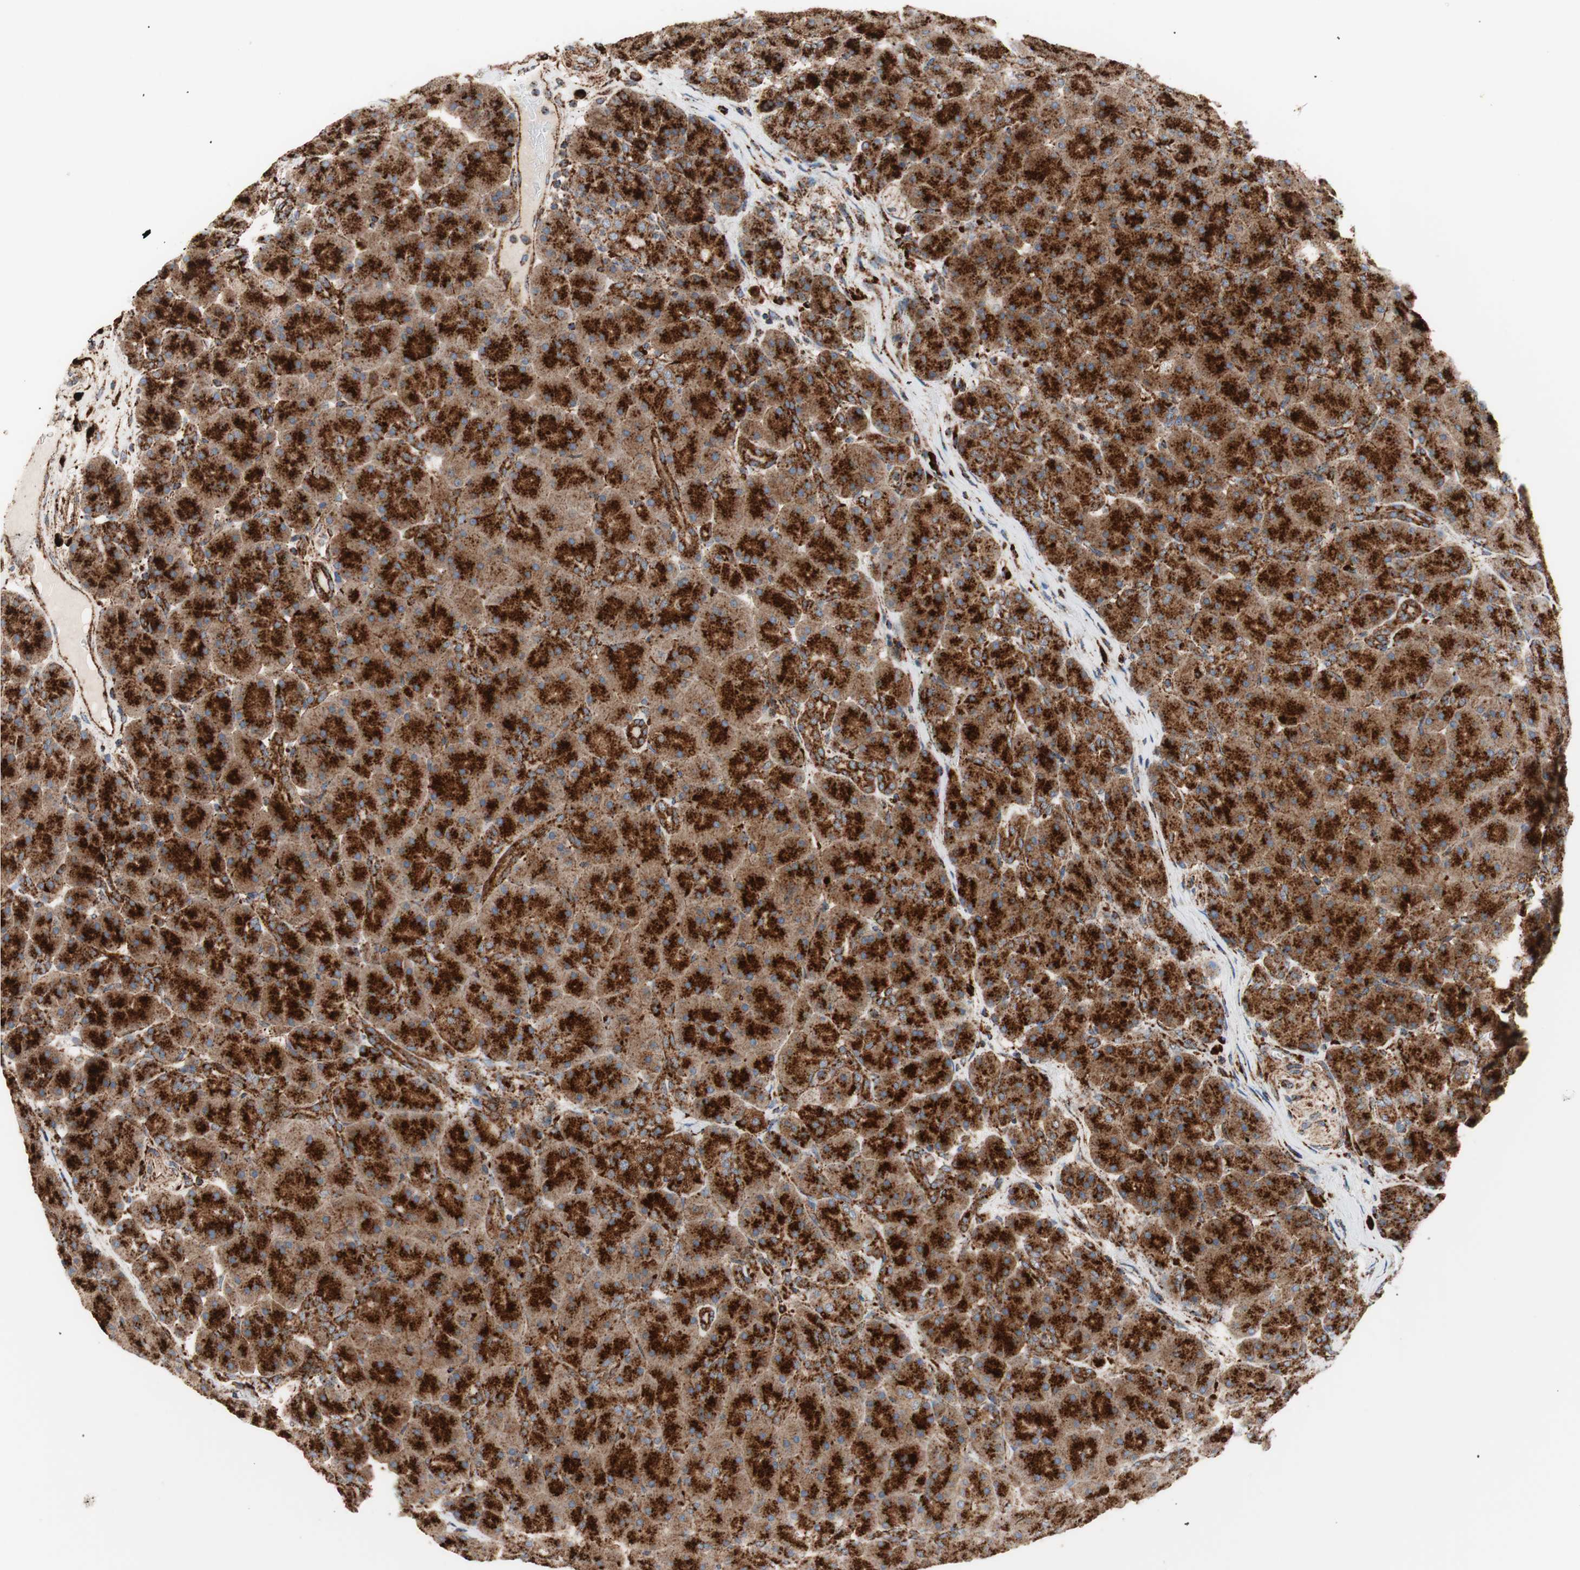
{"staining": {"intensity": "strong", "quantity": ">75%", "location": "cytoplasmic/membranous"}, "tissue": "pancreas", "cell_type": "Exocrine glandular cells", "image_type": "normal", "snomed": [{"axis": "morphology", "description": "Normal tissue, NOS"}, {"axis": "topography", "description": "Pancreas"}], "caption": "This is an image of immunohistochemistry staining of benign pancreas, which shows strong expression in the cytoplasmic/membranous of exocrine glandular cells.", "gene": "LAMP1", "patient": {"sex": "male", "age": 66}}